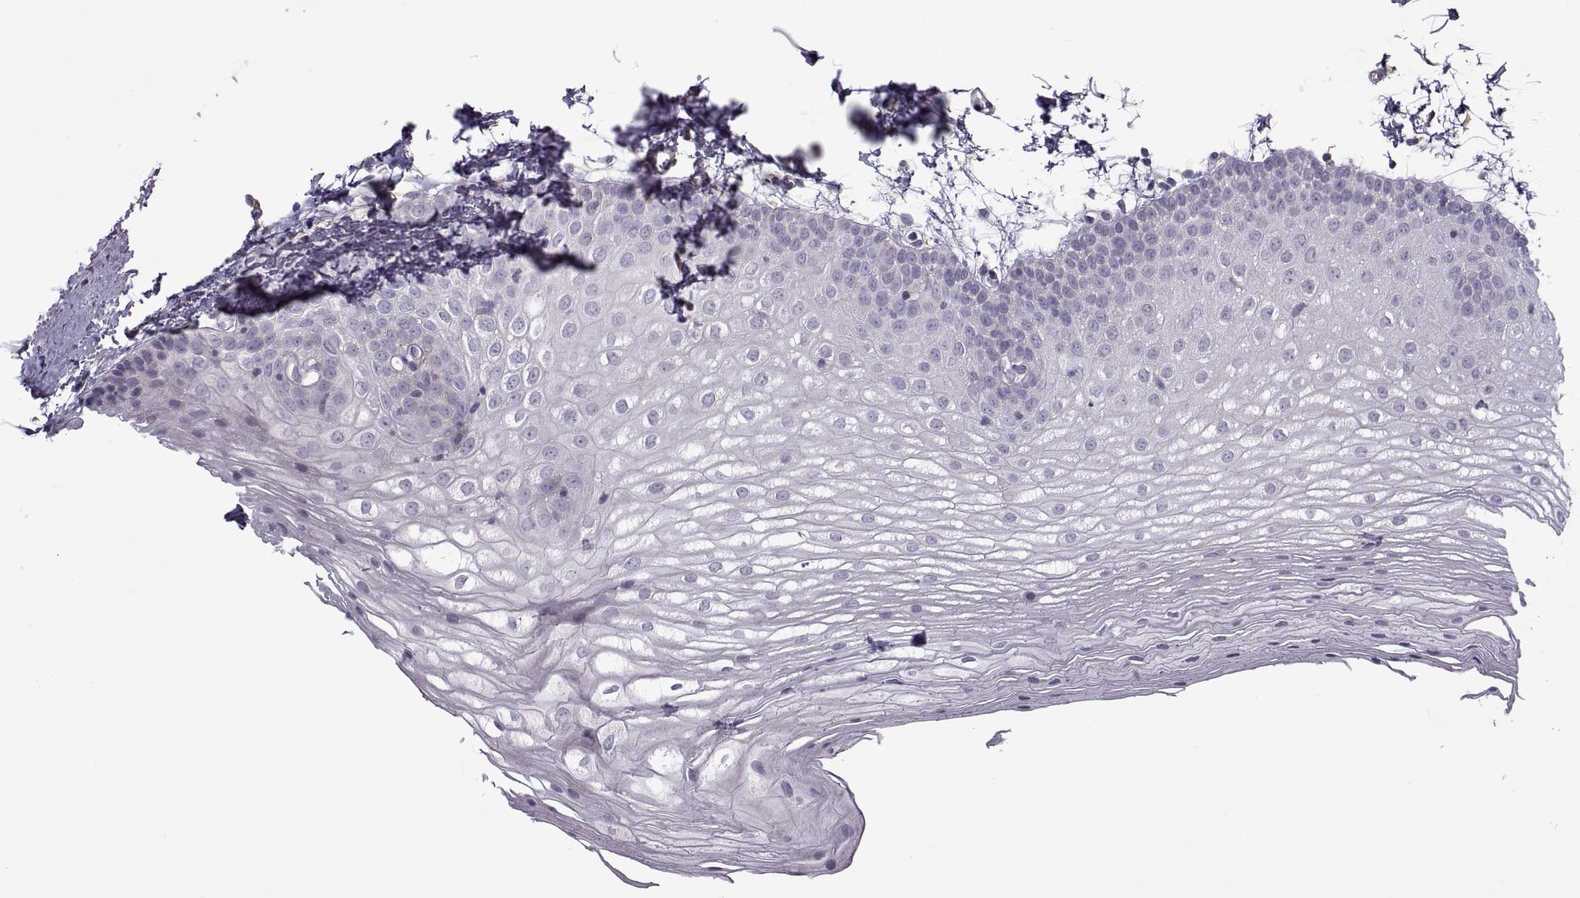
{"staining": {"intensity": "negative", "quantity": "none", "location": "none"}, "tissue": "oral mucosa", "cell_type": "Squamous epithelial cells", "image_type": "normal", "snomed": [{"axis": "morphology", "description": "Normal tissue, NOS"}, {"axis": "topography", "description": "Oral tissue"}], "caption": "Immunohistochemical staining of unremarkable oral mucosa demonstrates no significant expression in squamous epithelial cells.", "gene": "ODF3", "patient": {"sex": "male", "age": 72}}